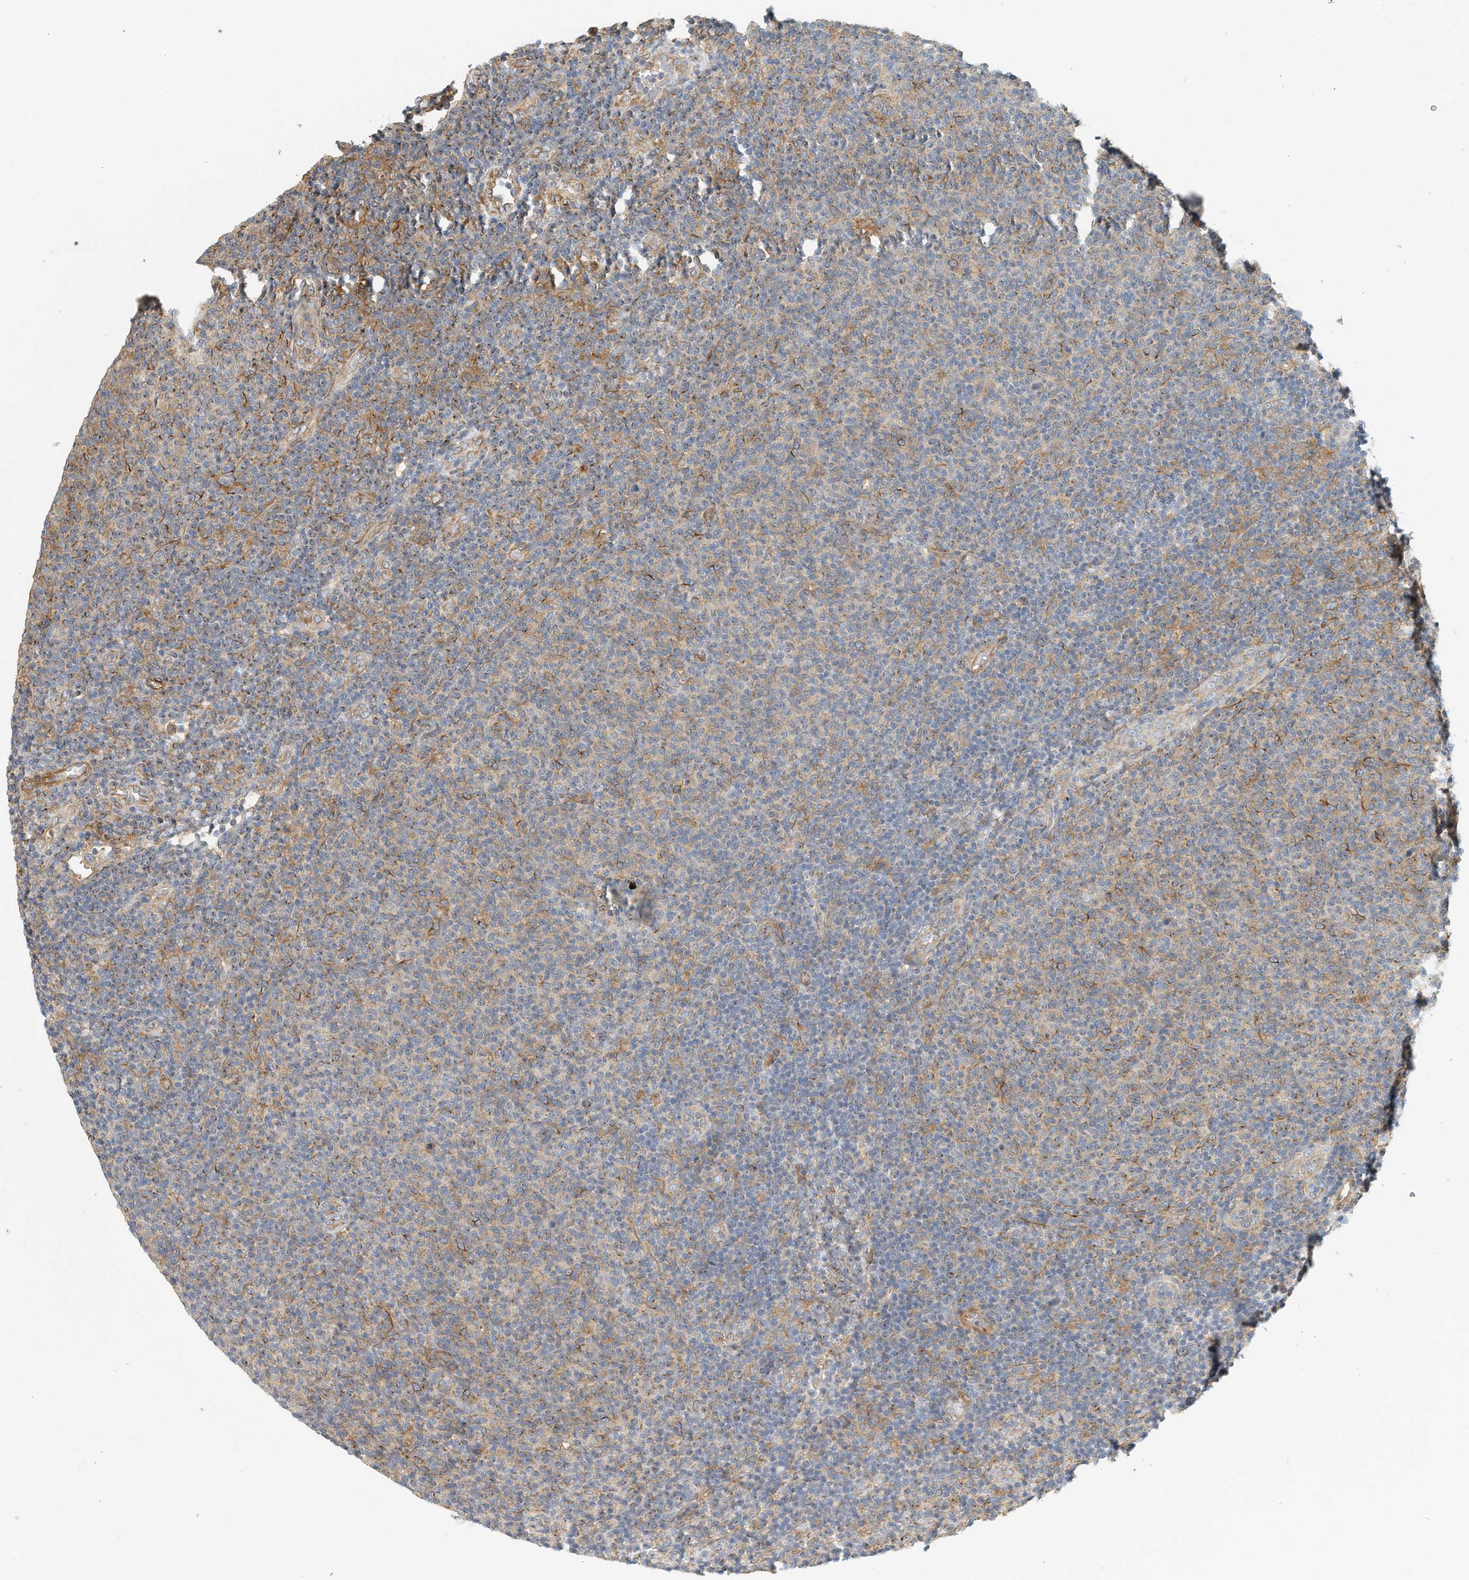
{"staining": {"intensity": "negative", "quantity": "none", "location": "none"}, "tissue": "lymphoma", "cell_type": "Tumor cells", "image_type": "cancer", "snomed": [{"axis": "morphology", "description": "Malignant lymphoma, non-Hodgkin's type, Low grade"}, {"axis": "topography", "description": "Lymph node"}], "caption": "Immunohistochemistry of malignant lymphoma, non-Hodgkin's type (low-grade) demonstrates no staining in tumor cells.", "gene": "MICAL1", "patient": {"sex": "male", "age": 66}}